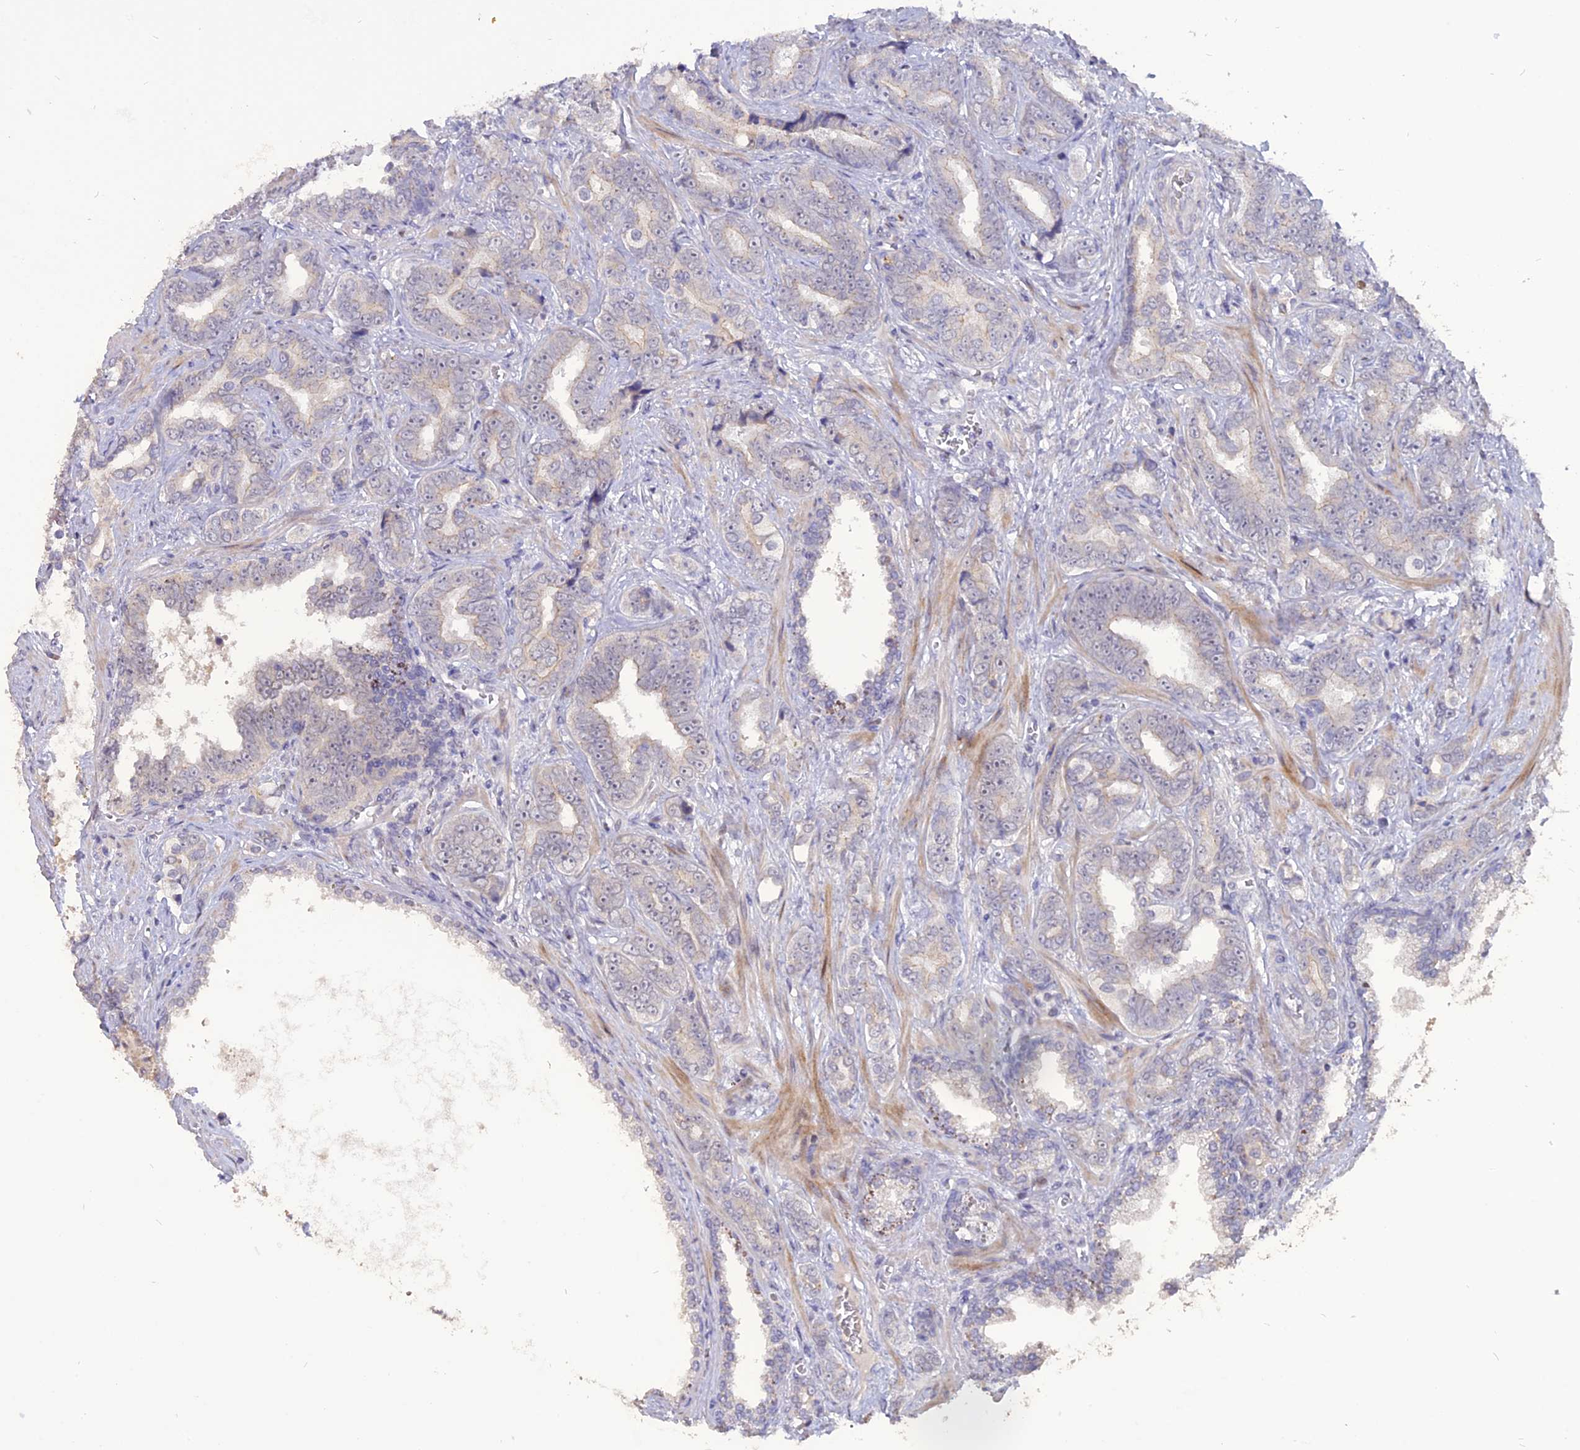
{"staining": {"intensity": "negative", "quantity": "none", "location": "none"}, "tissue": "prostate cancer", "cell_type": "Tumor cells", "image_type": "cancer", "snomed": [{"axis": "morphology", "description": "Adenocarcinoma, High grade"}, {"axis": "topography", "description": "Prostate"}], "caption": "IHC image of human prostate cancer stained for a protein (brown), which shows no staining in tumor cells. (Stains: DAB (3,3'-diaminobenzidine) immunohistochemistry (IHC) with hematoxylin counter stain, Microscopy: brightfield microscopy at high magnification).", "gene": "TMEM263", "patient": {"sex": "male", "age": 67}}